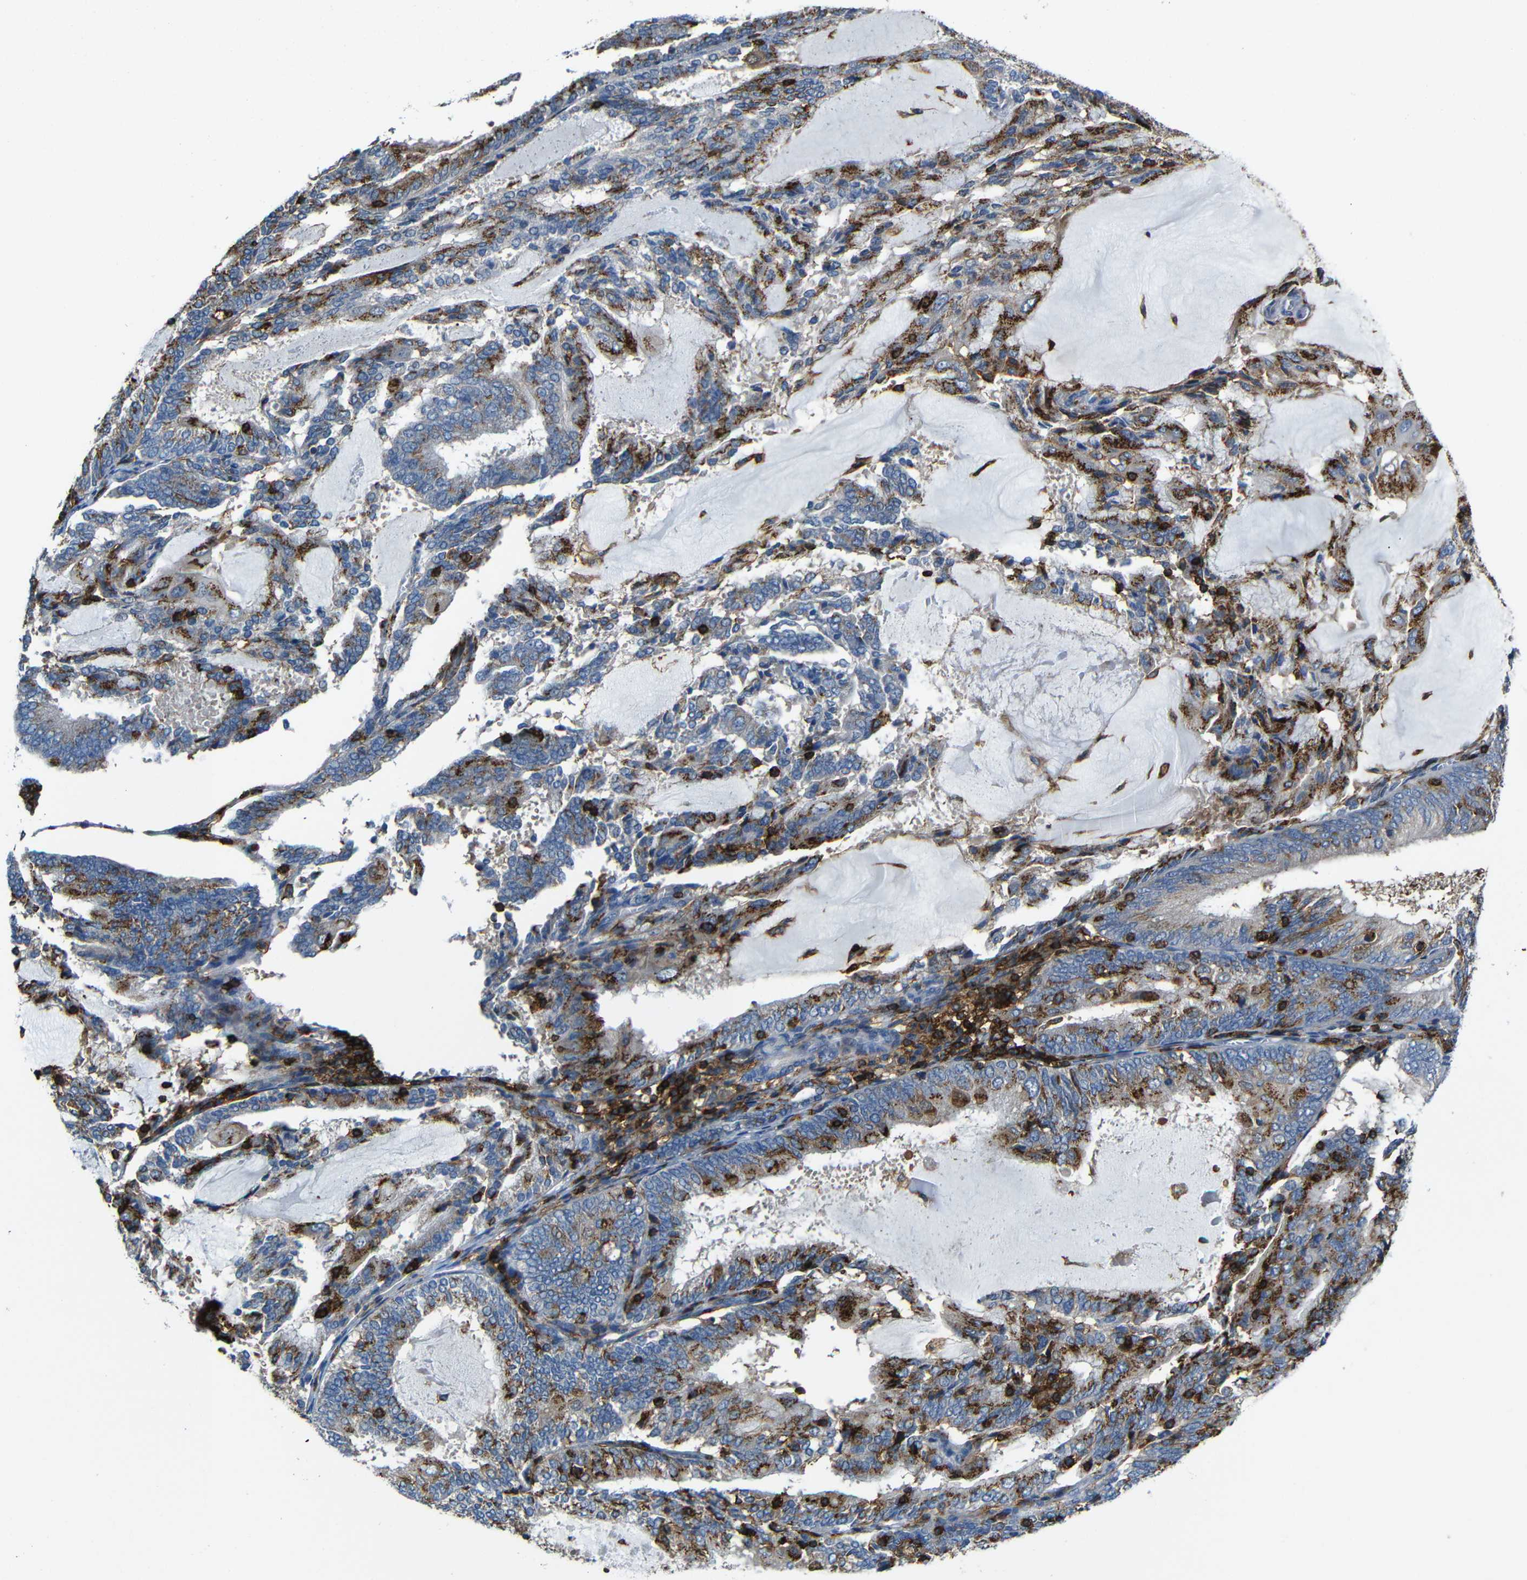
{"staining": {"intensity": "moderate", "quantity": ">75%", "location": "cytoplasmic/membranous"}, "tissue": "endometrial cancer", "cell_type": "Tumor cells", "image_type": "cancer", "snomed": [{"axis": "morphology", "description": "Adenocarcinoma, NOS"}, {"axis": "topography", "description": "Endometrium"}], "caption": "Brown immunohistochemical staining in endometrial cancer (adenocarcinoma) shows moderate cytoplasmic/membranous expression in approximately >75% of tumor cells.", "gene": "P2RY12", "patient": {"sex": "female", "age": 81}}